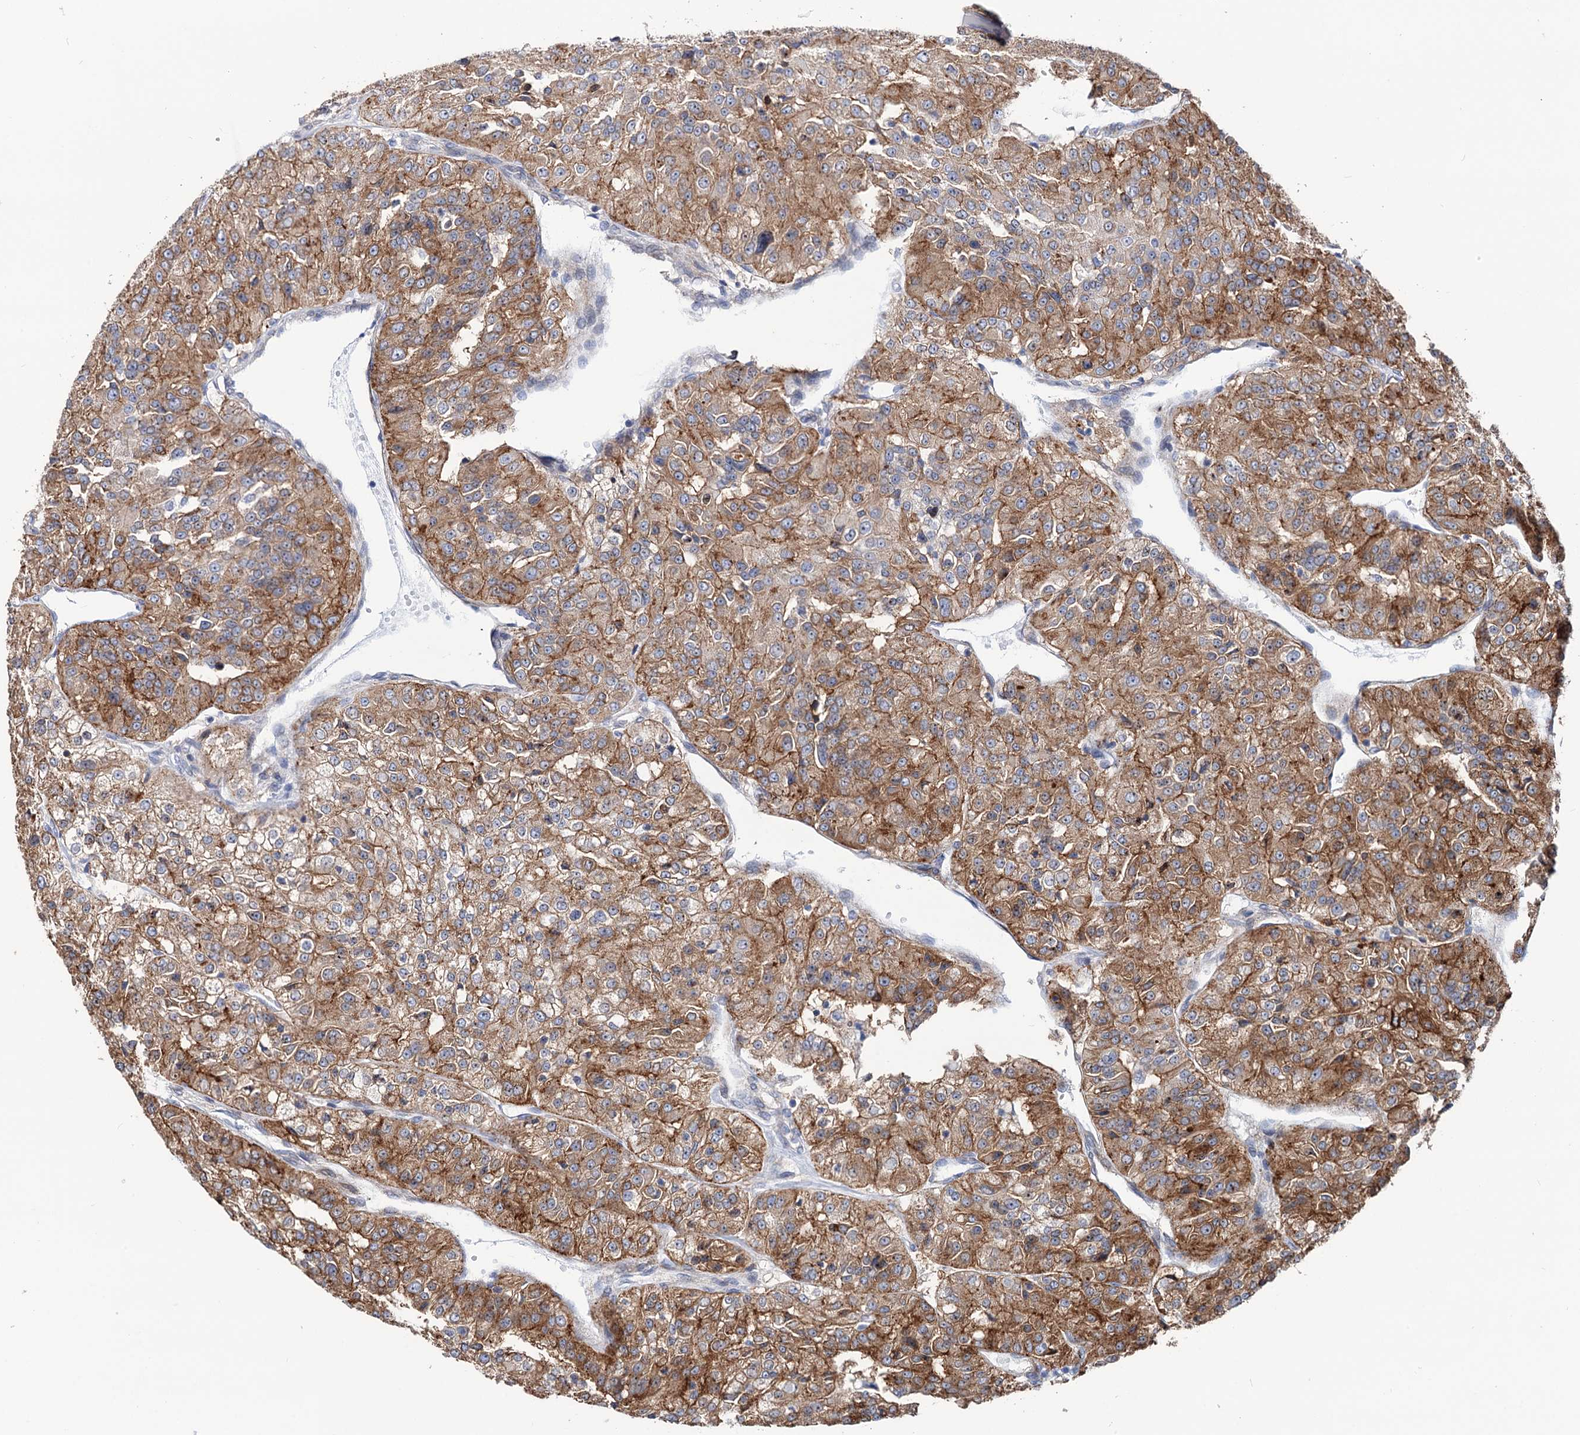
{"staining": {"intensity": "moderate", "quantity": ">75%", "location": "cytoplasmic/membranous"}, "tissue": "renal cancer", "cell_type": "Tumor cells", "image_type": "cancer", "snomed": [{"axis": "morphology", "description": "Adenocarcinoma, NOS"}, {"axis": "topography", "description": "Kidney"}], "caption": "An image showing moderate cytoplasmic/membranous expression in approximately >75% of tumor cells in adenocarcinoma (renal), as visualized by brown immunohistochemical staining.", "gene": "PTDSS2", "patient": {"sex": "female", "age": 63}}